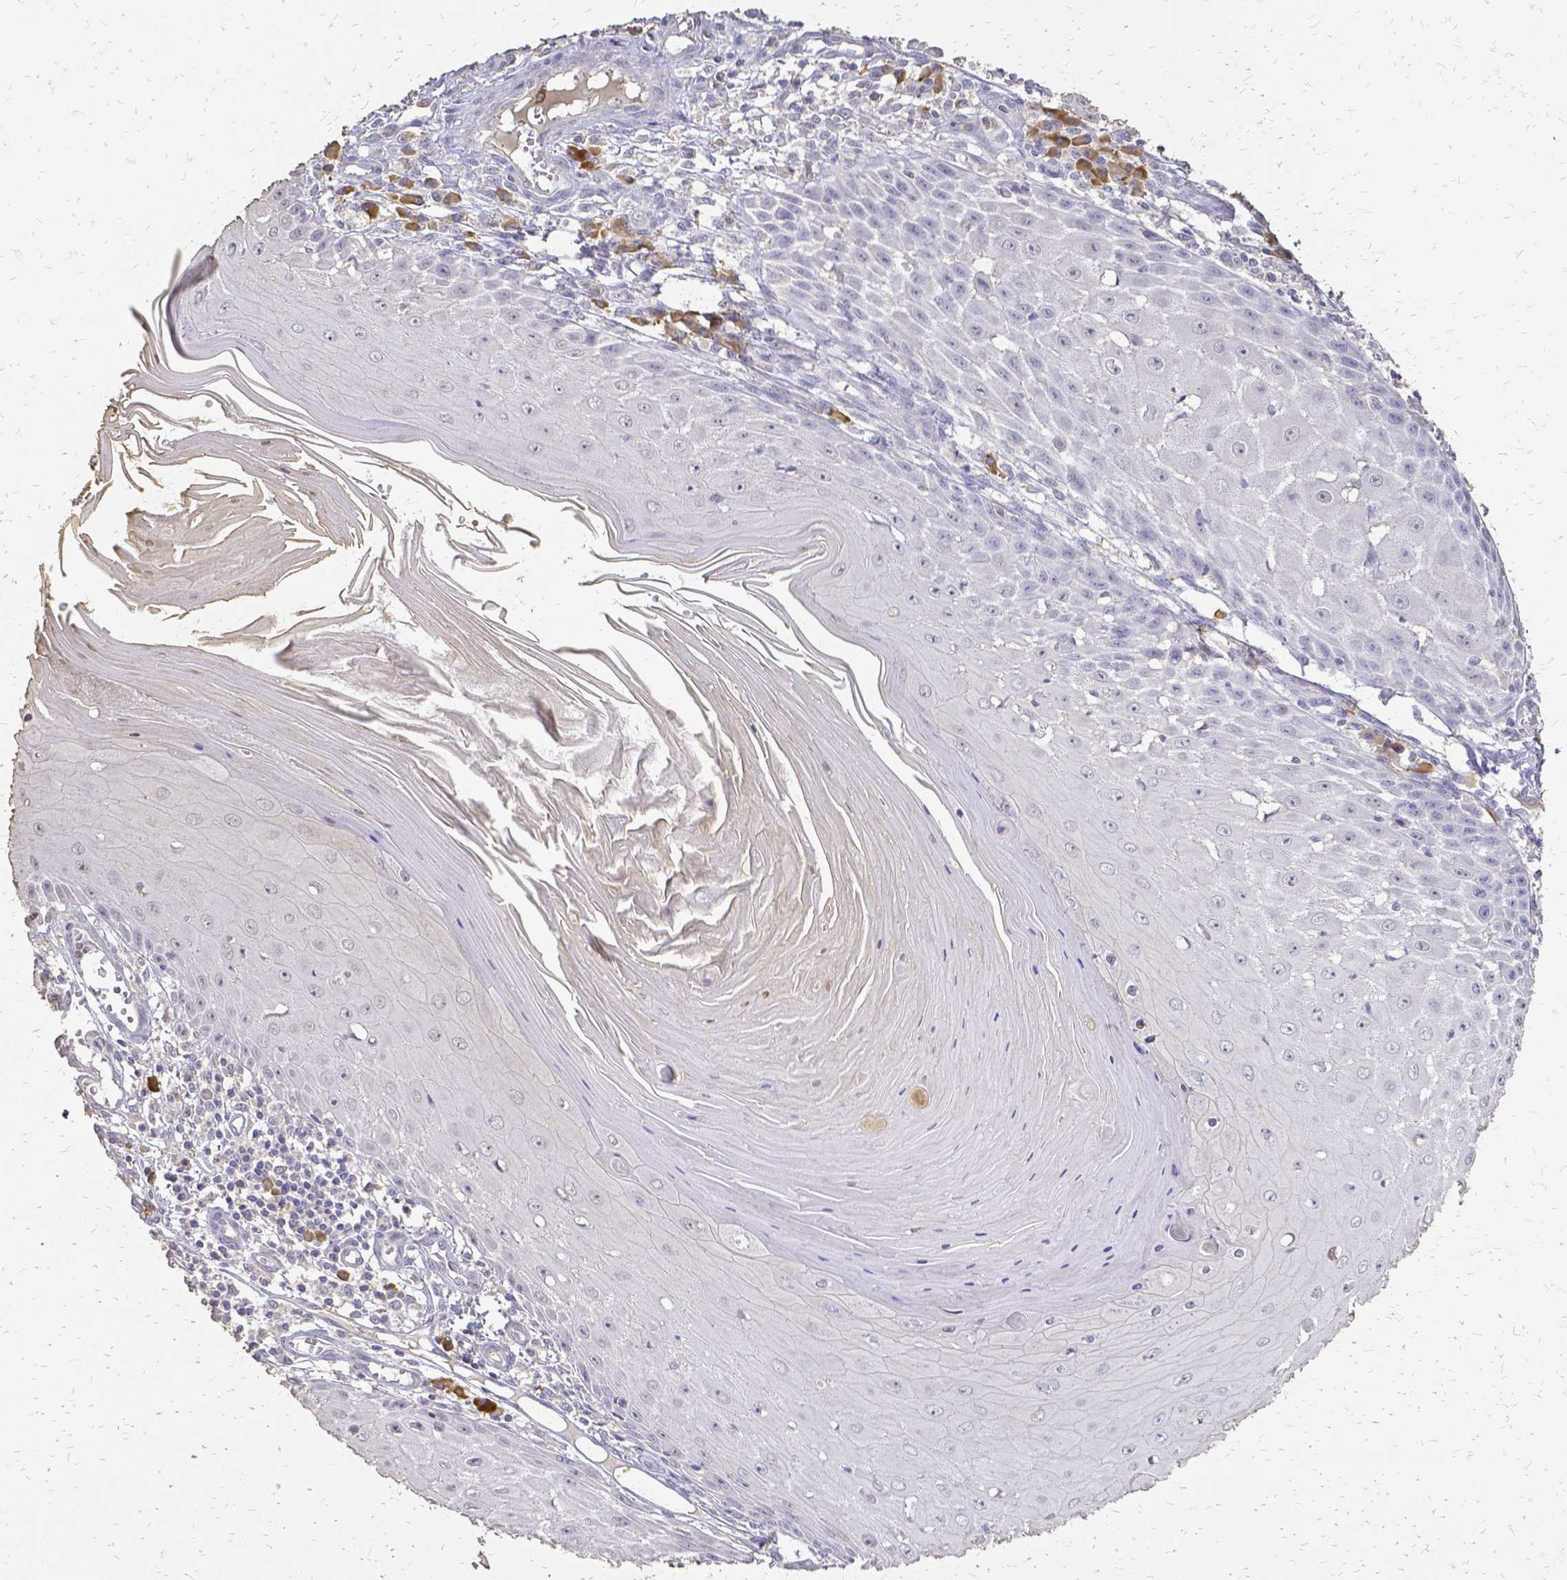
{"staining": {"intensity": "negative", "quantity": "none", "location": "none"}, "tissue": "skin cancer", "cell_type": "Tumor cells", "image_type": "cancer", "snomed": [{"axis": "morphology", "description": "Squamous cell carcinoma, NOS"}, {"axis": "topography", "description": "Skin"}], "caption": "An immunohistochemistry image of skin squamous cell carcinoma is shown. There is no staining in tumor cells of skin squamous cell carcinoma. (DAB IHC visualized using brightfield microscopy, high magnification).", "gene": "CIB1", "patient": {"sex": "female", "age": 73}}